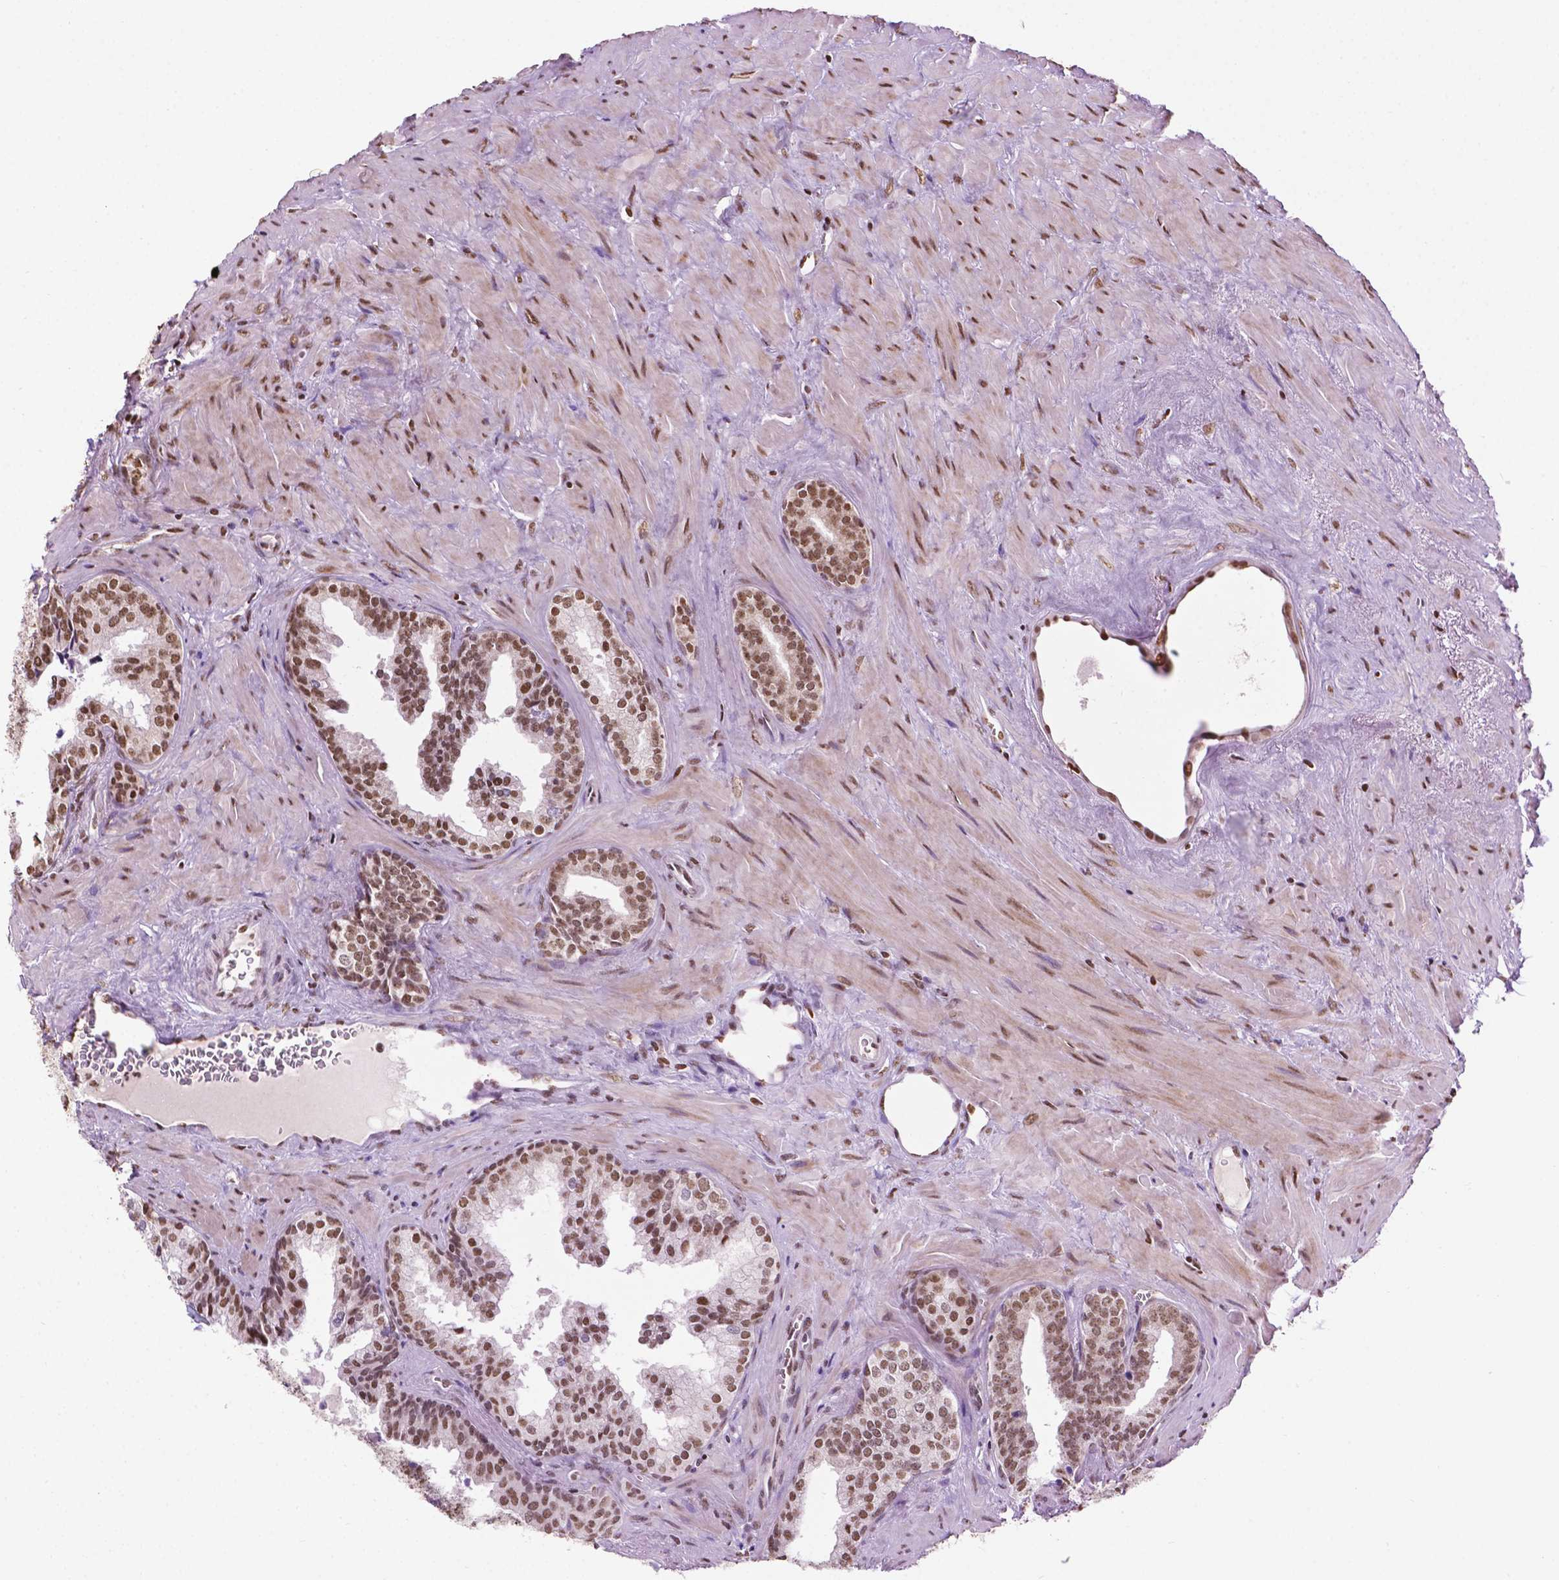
{"staining": {"intensity": "moderate", "quantity": ">75%", "location": "nuclear"}, "tissue": "prostate cancer", "cell_type": "Tumor cells", "image_type": "cancer", "snomed": [{"axis": "morphology", "description": "Adenocarcinoma, High grade"}, {"axis": "topography", "description": "Prostate"}], "caption": "A micrograph of adenocarcinoma (high-grade) (prostate) stained for a protein shows moderate nuclear brown staining in tumor cells. (Stains: DAB in brown, nuclei in blue, Microscopy: brightfield microscopy at high magnification).", "gene": "COL23A1", "patient": {"sex": "male", "age": 68}}